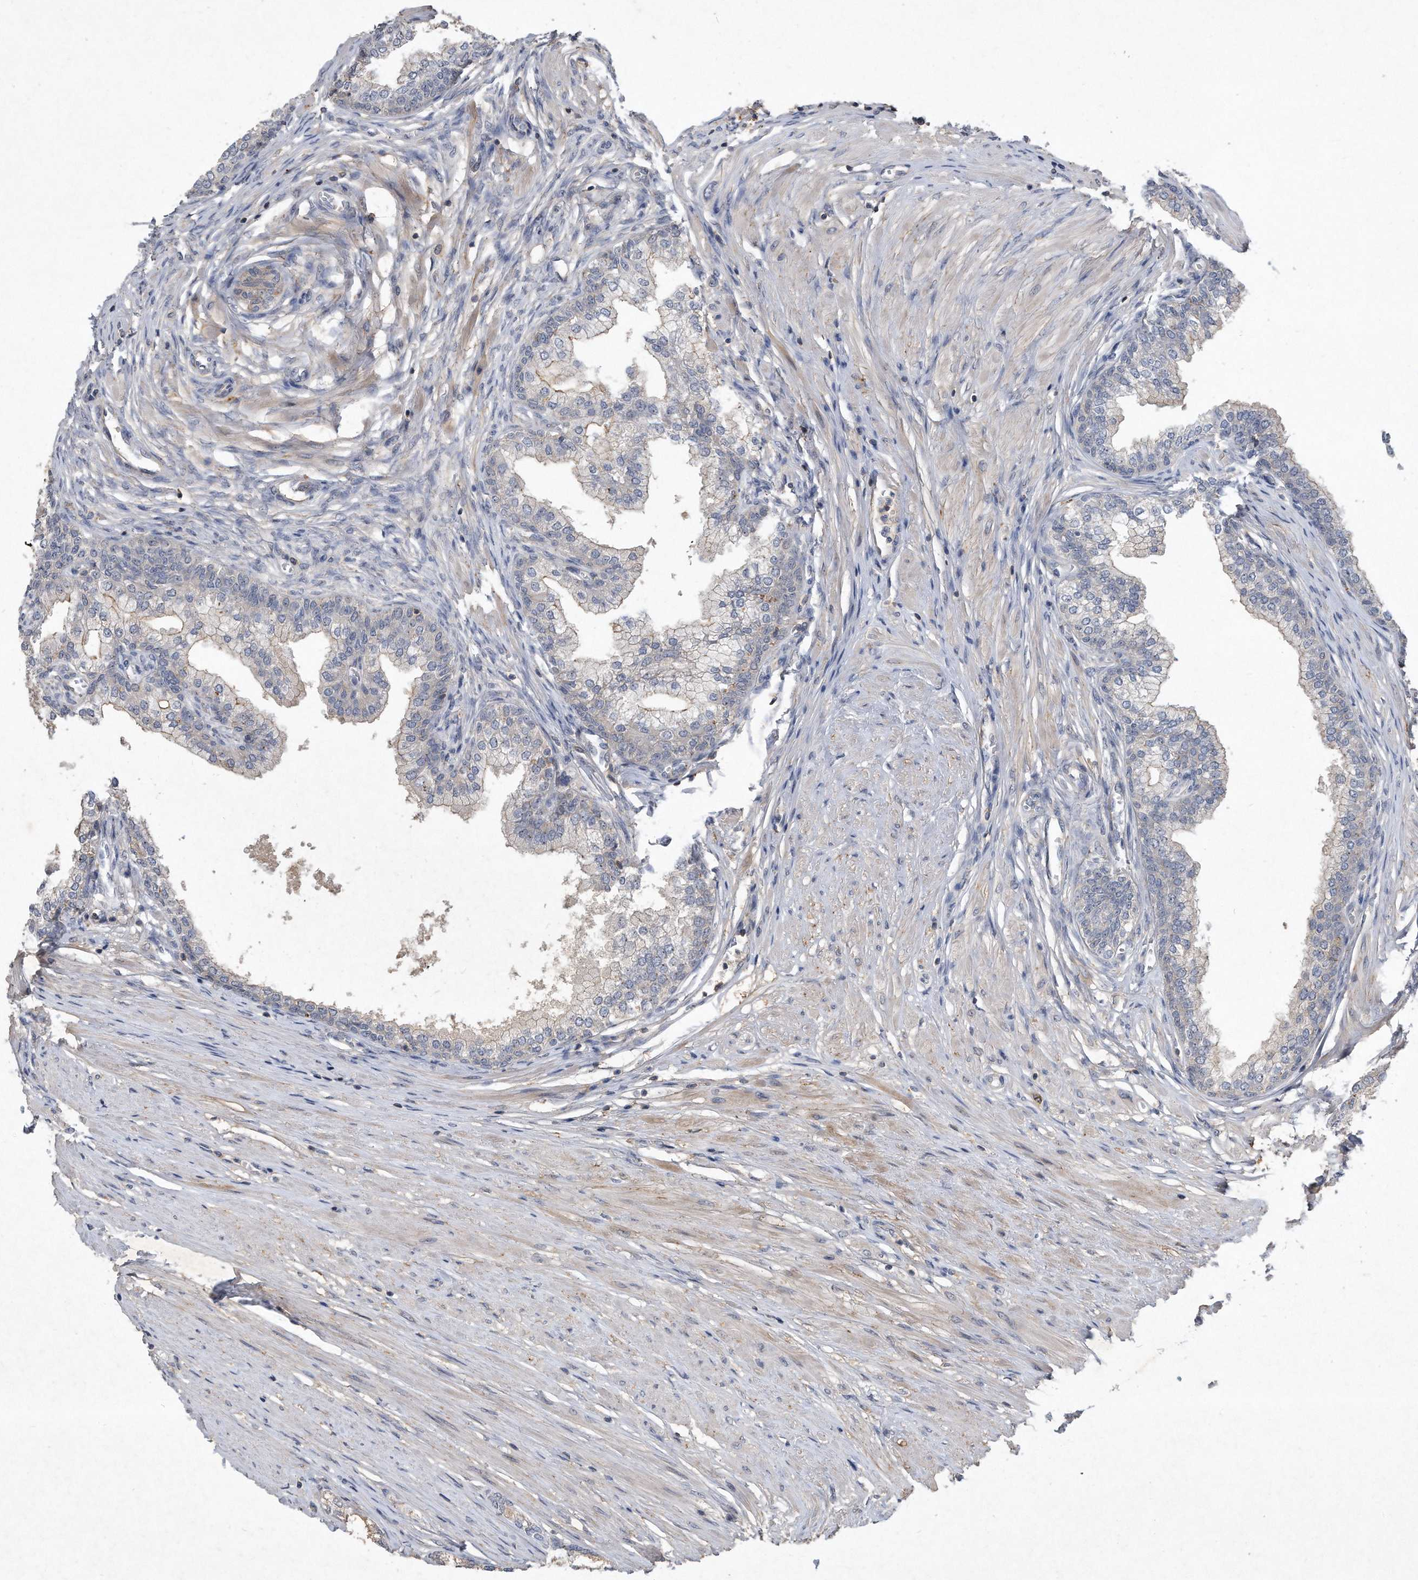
{"staining": {"intensity": "negative", "quantity": "none", "location": "none"}, "tissue": "prostate", "cell_type": "Glandular cells", "image_type": "normal", "snomed": [{"axis": "morphology", "description": "Normal tissue, NOS"}, {"axis": "morphology", "description": "Urothelial carcinoma, Low grade"}, {"axis": "topography", "description": "Urinary bladder"}, {"axis": "topography", "description": "Prostate"}], "caption": "IHC of benign human prostate displays no positivity in glandular cells. (Stains: DAB immunohistochemistry (IHC) with hematoxylin counter stain, Microscopy: brightfield microscopy at high magnification).", "gene": "PGBD2", "patient": {"sex": "male", "age": 60}}